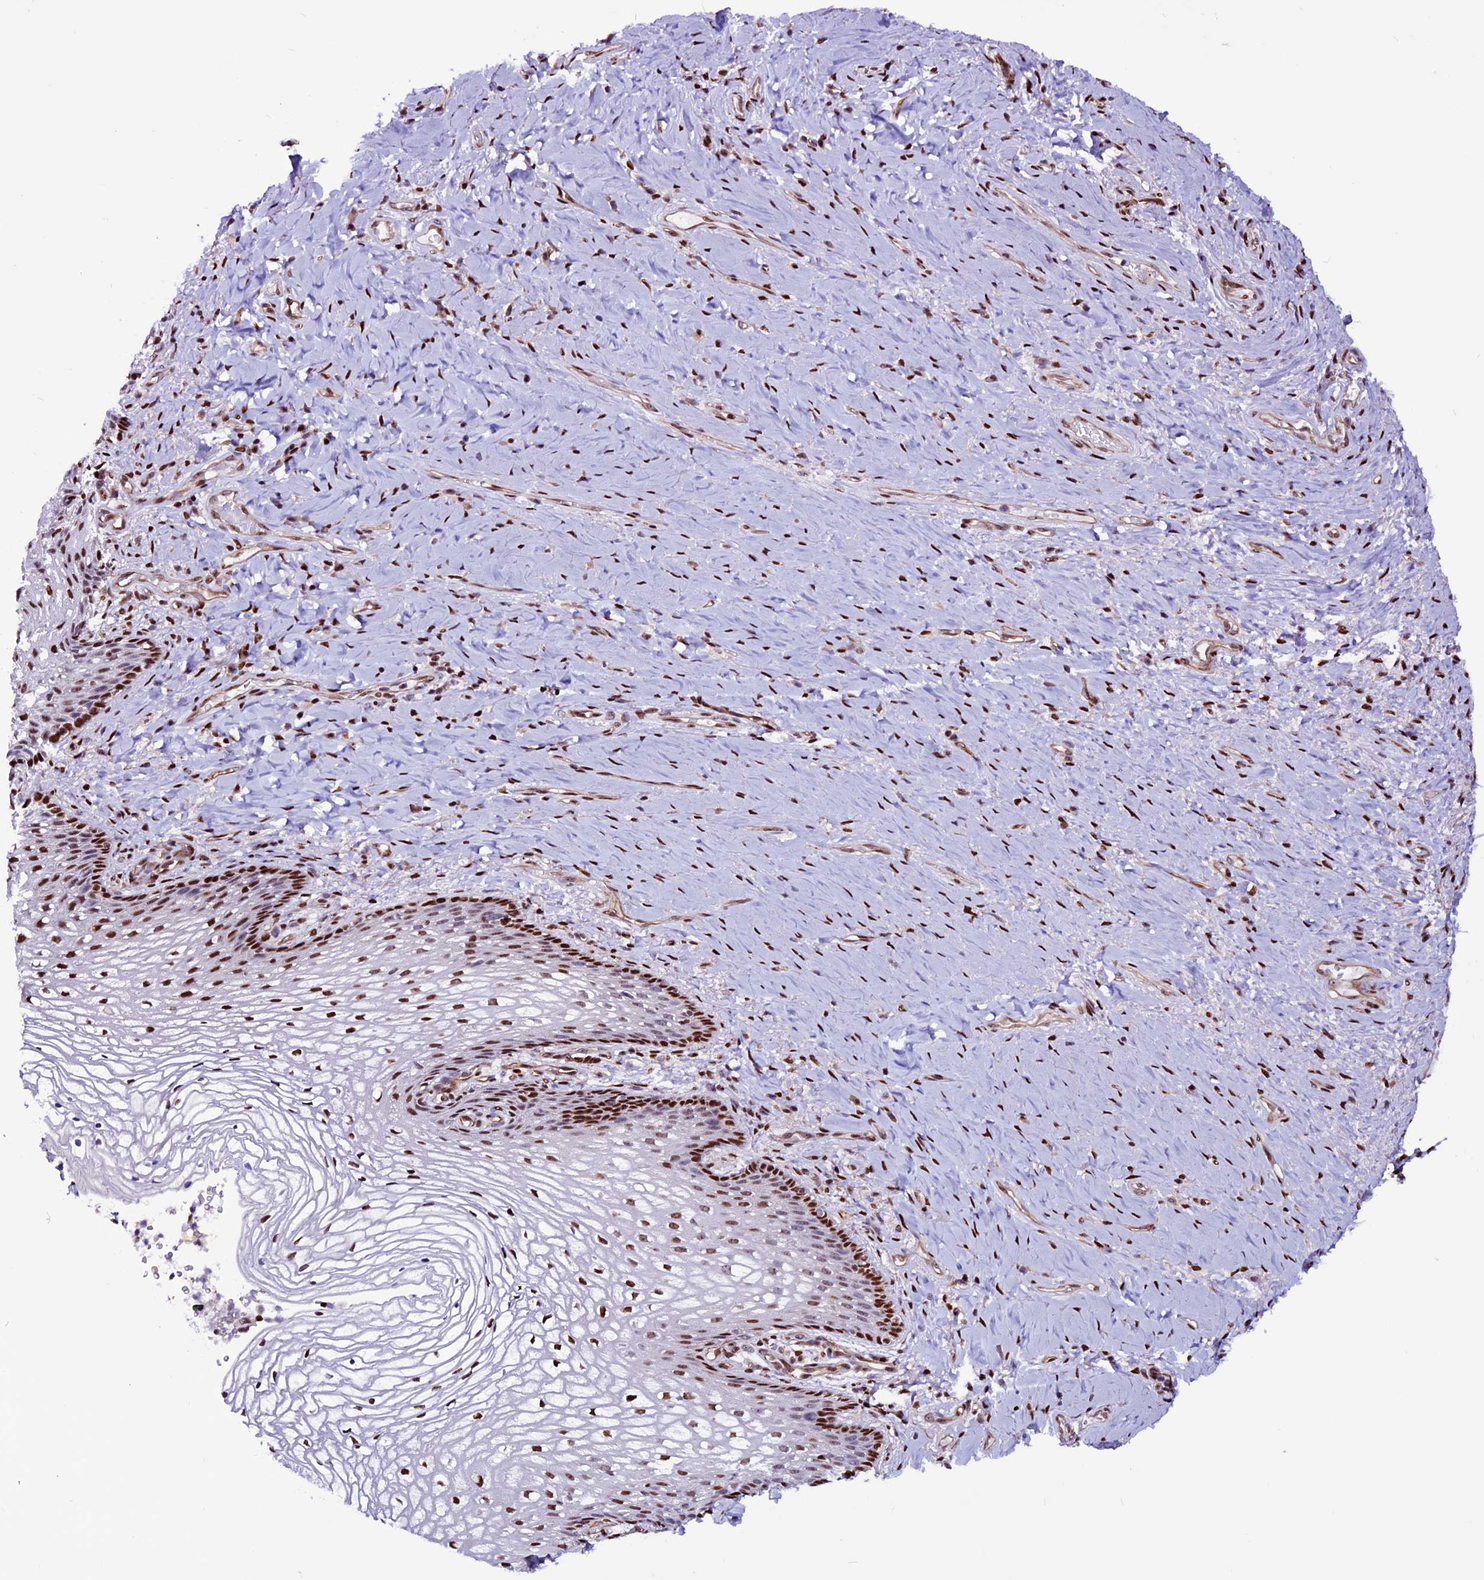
{"staining": {"intensity": "strong", "quantity": "<25%", "location": "nuclear"}, "tissue": "vagina", "cell_type": "Squamous epithelial cells", "image_type": "normal", "snomed": [{"axis": "morphology", "description": "Normal tissue, NOS"}, {"axis": "topography", "description": "Vagina"}], "caption": "Immunohistochemical staining of normal vagina shows <25% levels of strong nuclear protein staining in approximately <25% of squamous epithelial cells.", "gene": "RINL", "patient": {"sex": "female", "age": 60}}